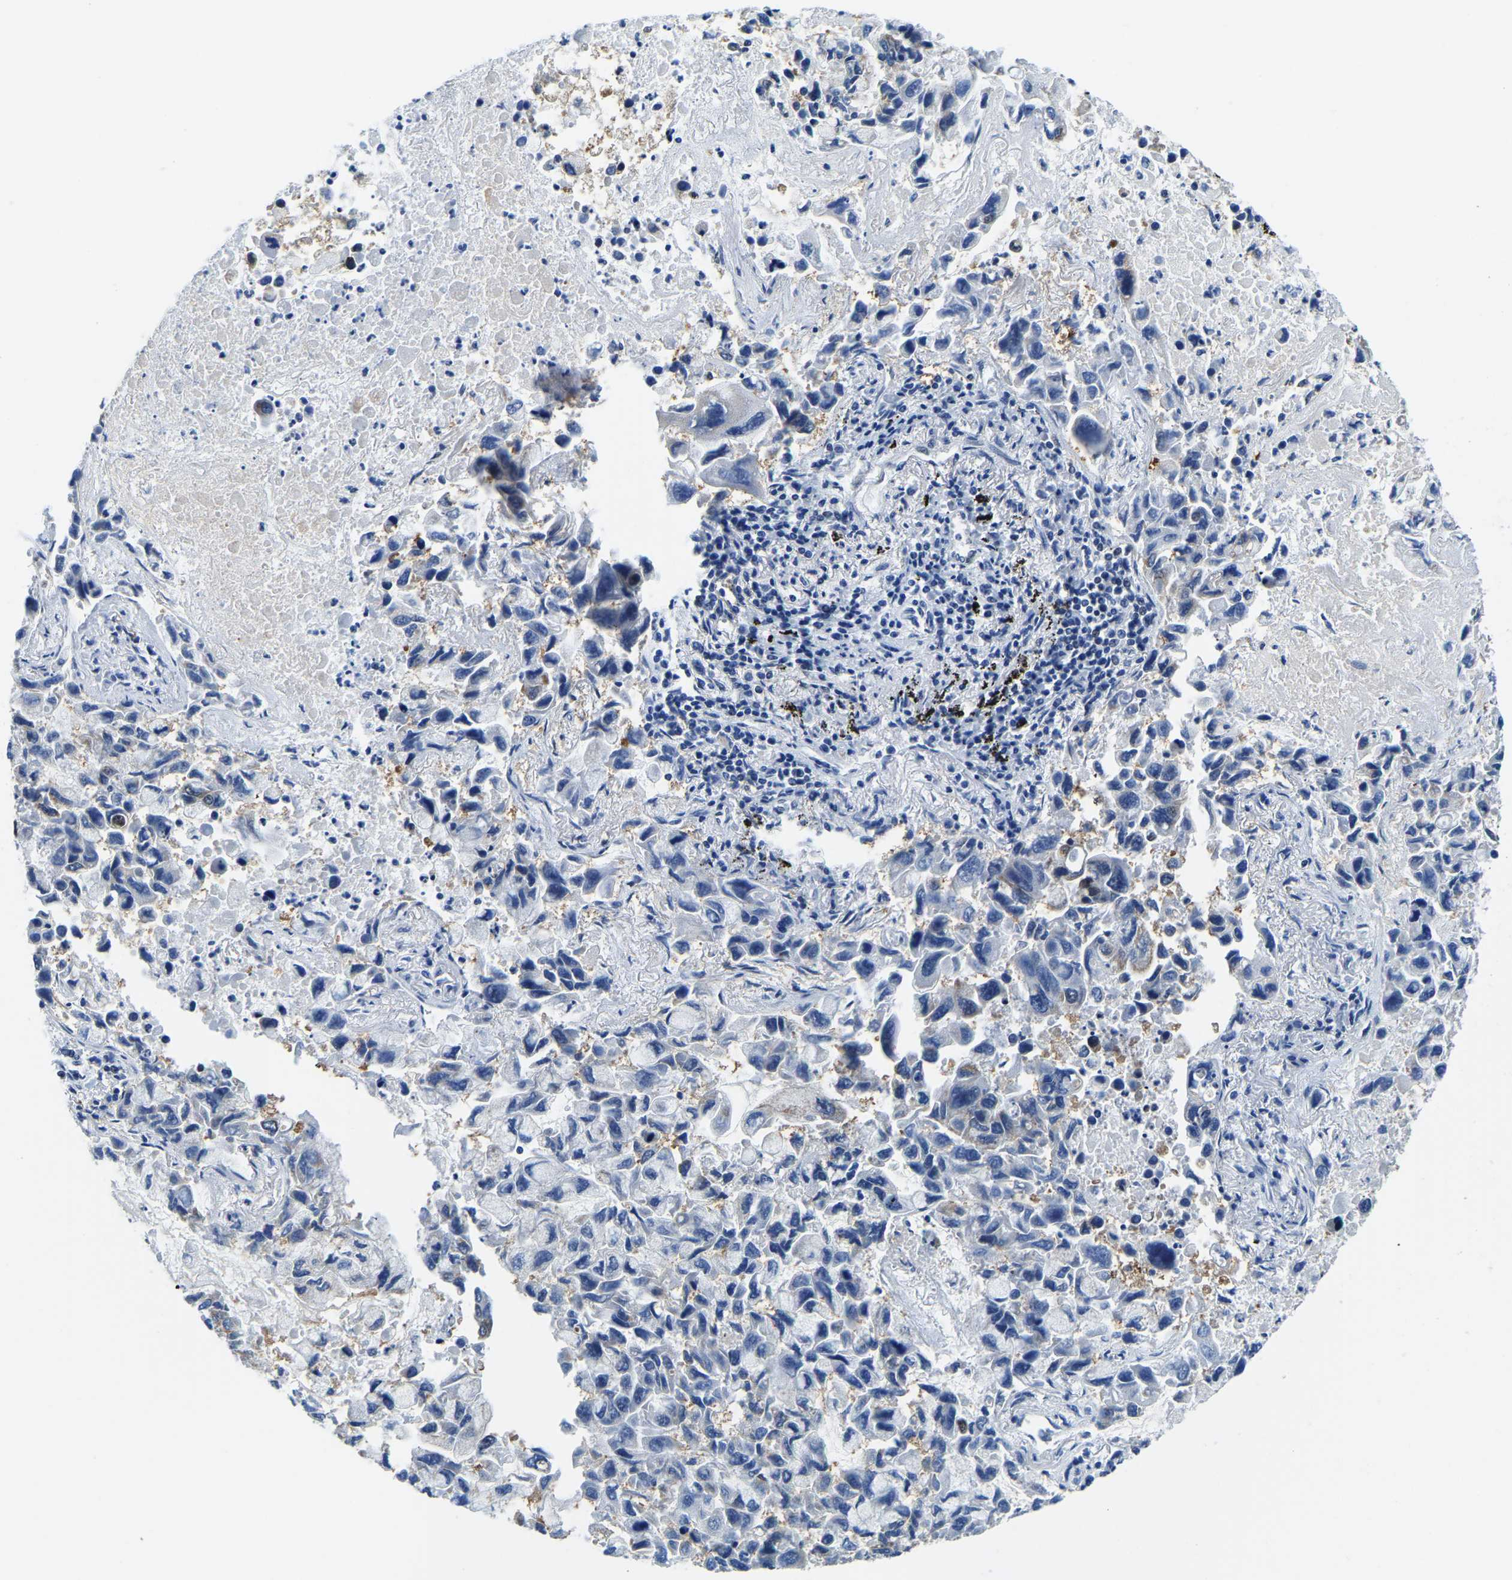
{"staining": {"intensity": "negative", "quantity": "none", "location": "none"}, "tissue": "lung cancer", "cell_type": "Tumor cells", "image_type": "cancer", "snomed": [{"axis": "morphology", "description": "Adenocarcinoma, NOS"}, {"axis": "topography", "description": "Lung"}], "caption": "A high-resolution image shows immunohistochemistry staining of adenocarcinoma (lung), which shows no significant expression in tumor cells. (IHC, brightfield microscopy, high magnification).", "gene": "BNIP3L", "patient": {"sex": "male", "age": 64}}